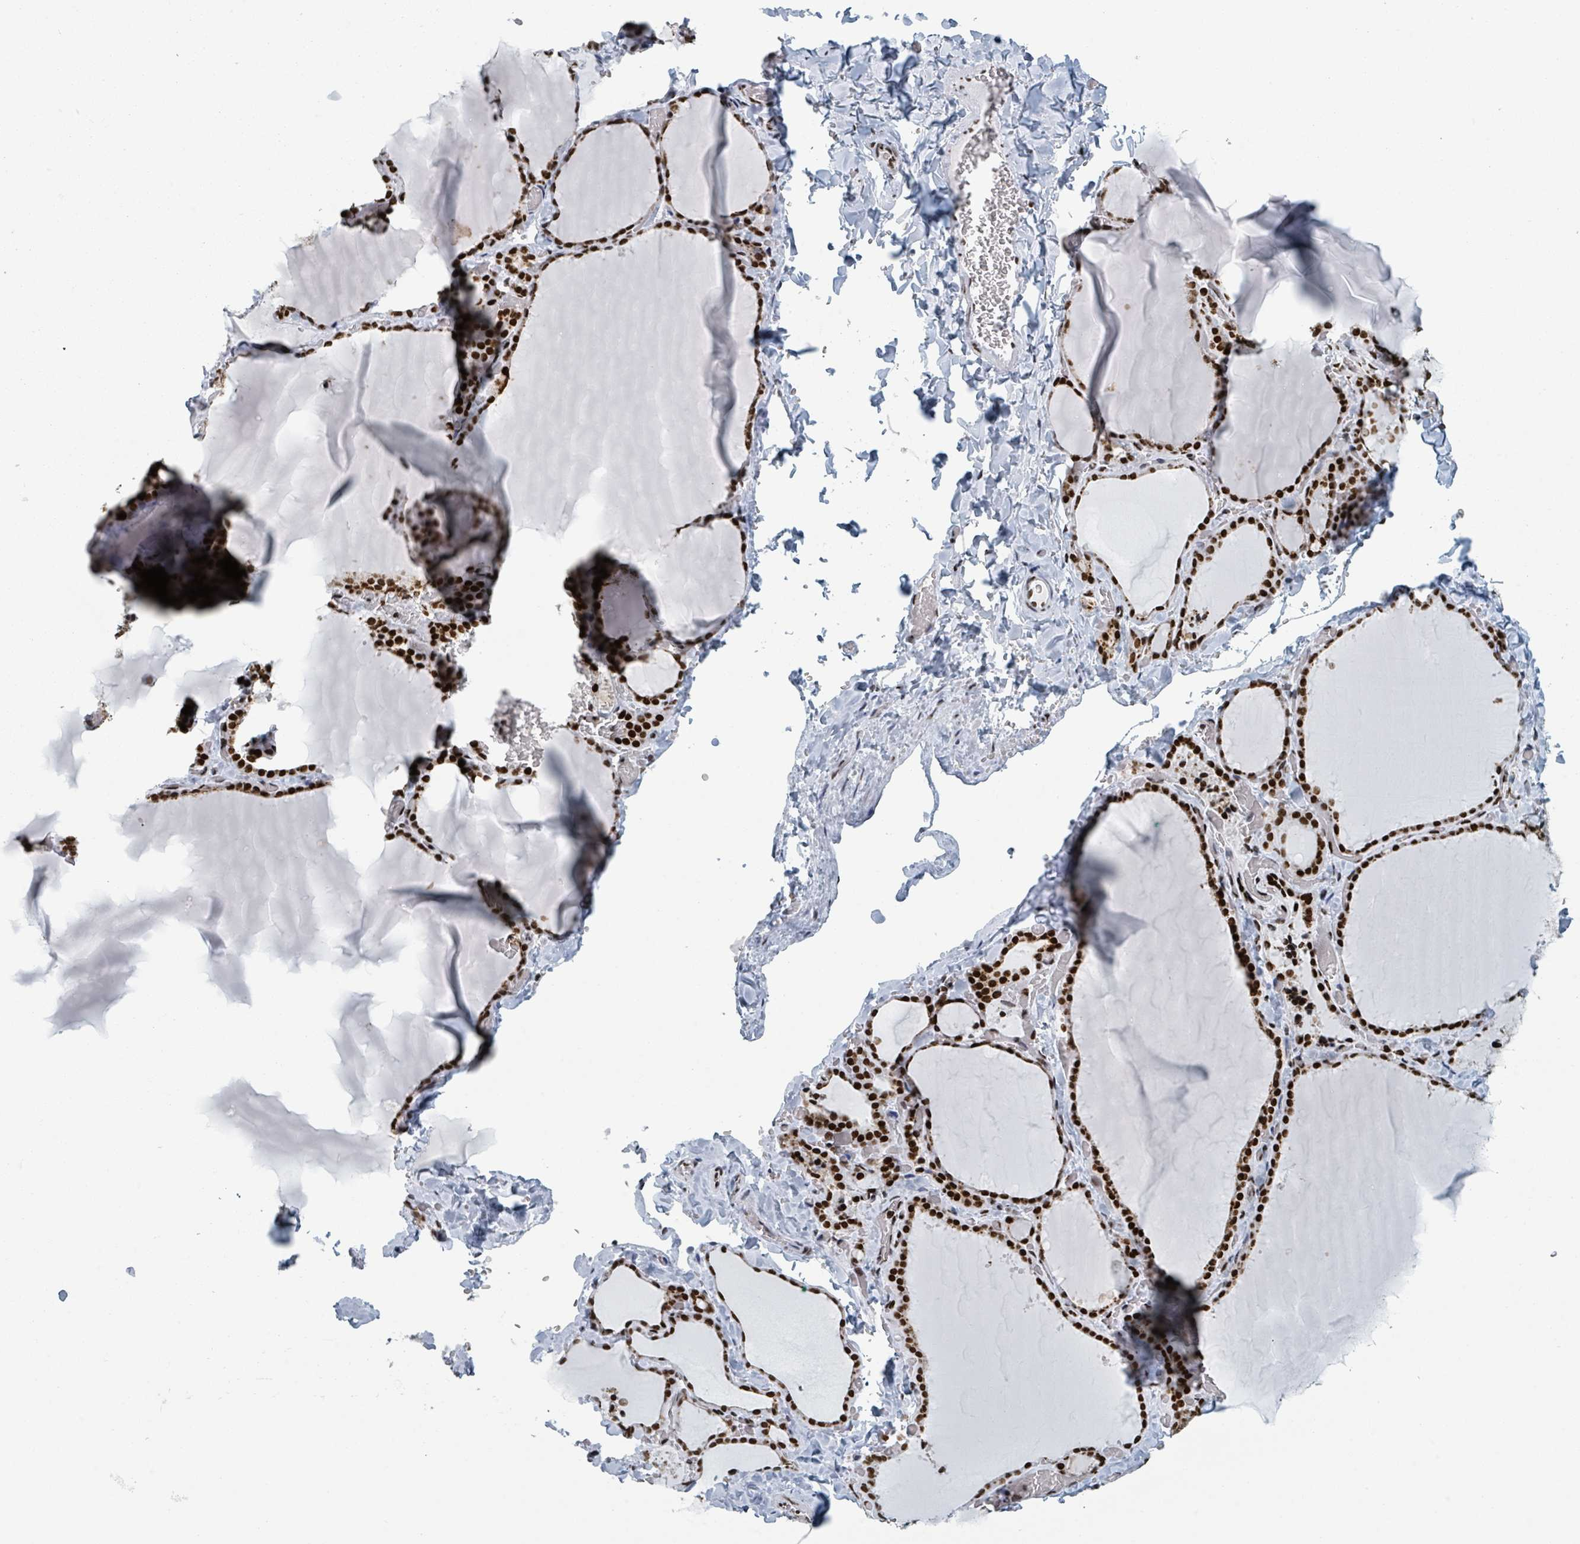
{"staining": {"intensity": "strong", "quantity": ">75%", "location": "nuclear"}, "tissue": "thyroid gland", "cell_type": "Glandular cells", "image_type": "normal", "snomed": [{"axis": "morphology", "description": "Normal tissue, NOS"}, {"axis": "topography", "description": "Thyroid gland"}], "caption": "Strong nuclear positivity is identified in approximately >75% of glandular cells in normal thyroid gland.", "gene": "DHX16", "patient": {"sex": "female", "age": 22}}